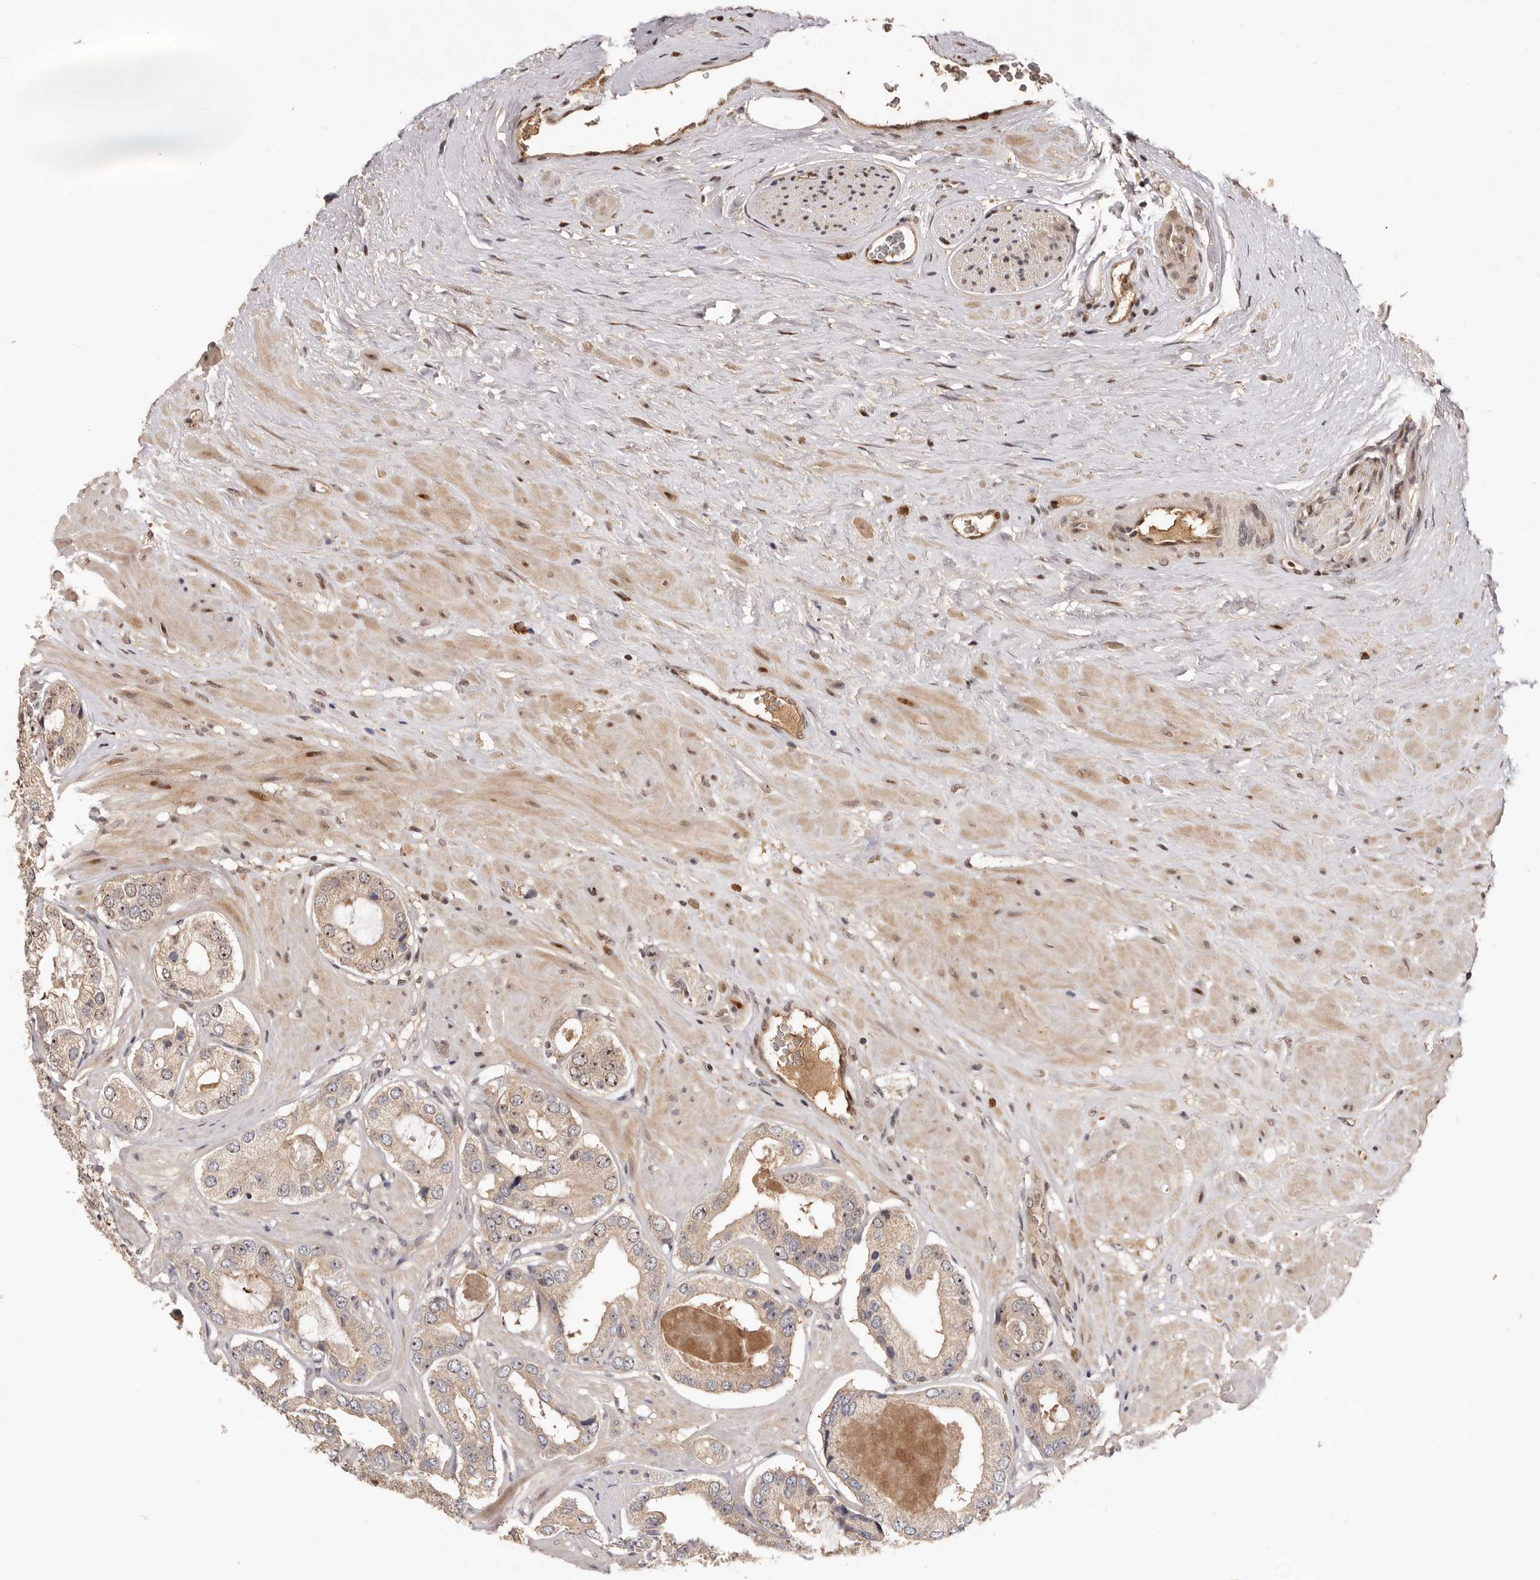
{"staining": {"intensity": "moderate", "quantity": ">75%", "location": "cytoplasmic/membranous,nuclear"}, "tissue": "prostate cancer", "cell_type": "Tumor cells", "image_type": "cancer", "snomed": [{"axis": "morphology", "description": "Adenocarcinoma, High grade"}, {"axis": "topography", "description": "Prostate"}], "caption": "This histopathology image exhibits prostate adenocarcinoma (high-grade) stained with immunohistochemistry to label a protein in brown. The cytoplasmic/membranous and nuclear of tumor cells show moderate positivity for the protein. Nuclei are counter-stained blue.", "gene": "DOP1A", "patient": {"sex": "male", "age": 59}}